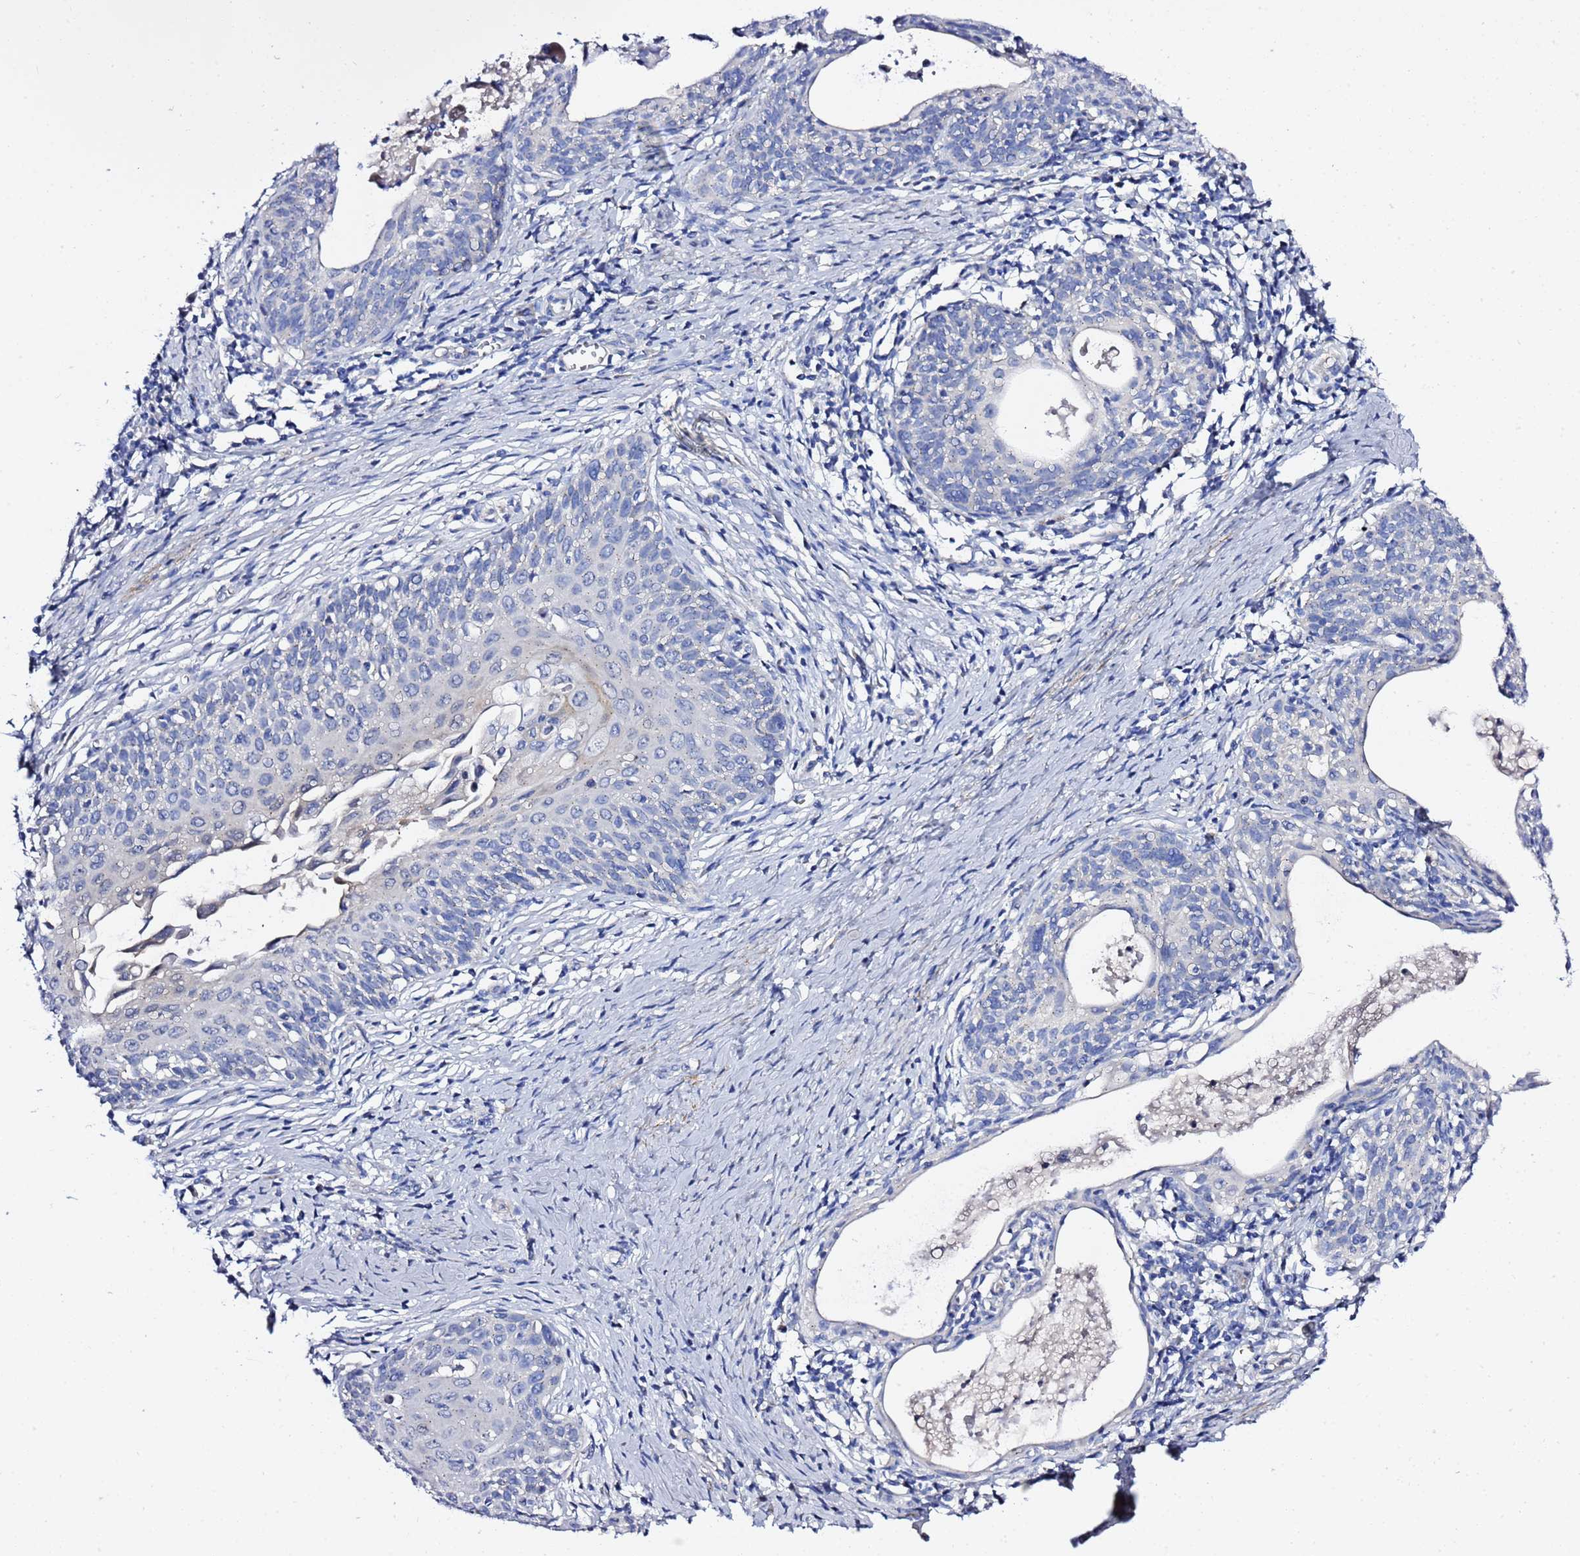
{"staining": {"intensity": "negative", "quantity": "none", "location": "none"}, "tissue": "cervical cancer", "cell_type": "Tumor cells", "image_type": "cancer", "snomed": [{"axis": "morphology", "description": "Squamous cell carcinoma, NOS"}, {"axis": "topography", "description": "Cervix"}], "caption": "Human cervical cancer stained for a protein using immunohistochemistry (IHC) reveals no positivity in tumor cells.", "gene": "USP18", "patient": {"sex": "female", "age": 52}}